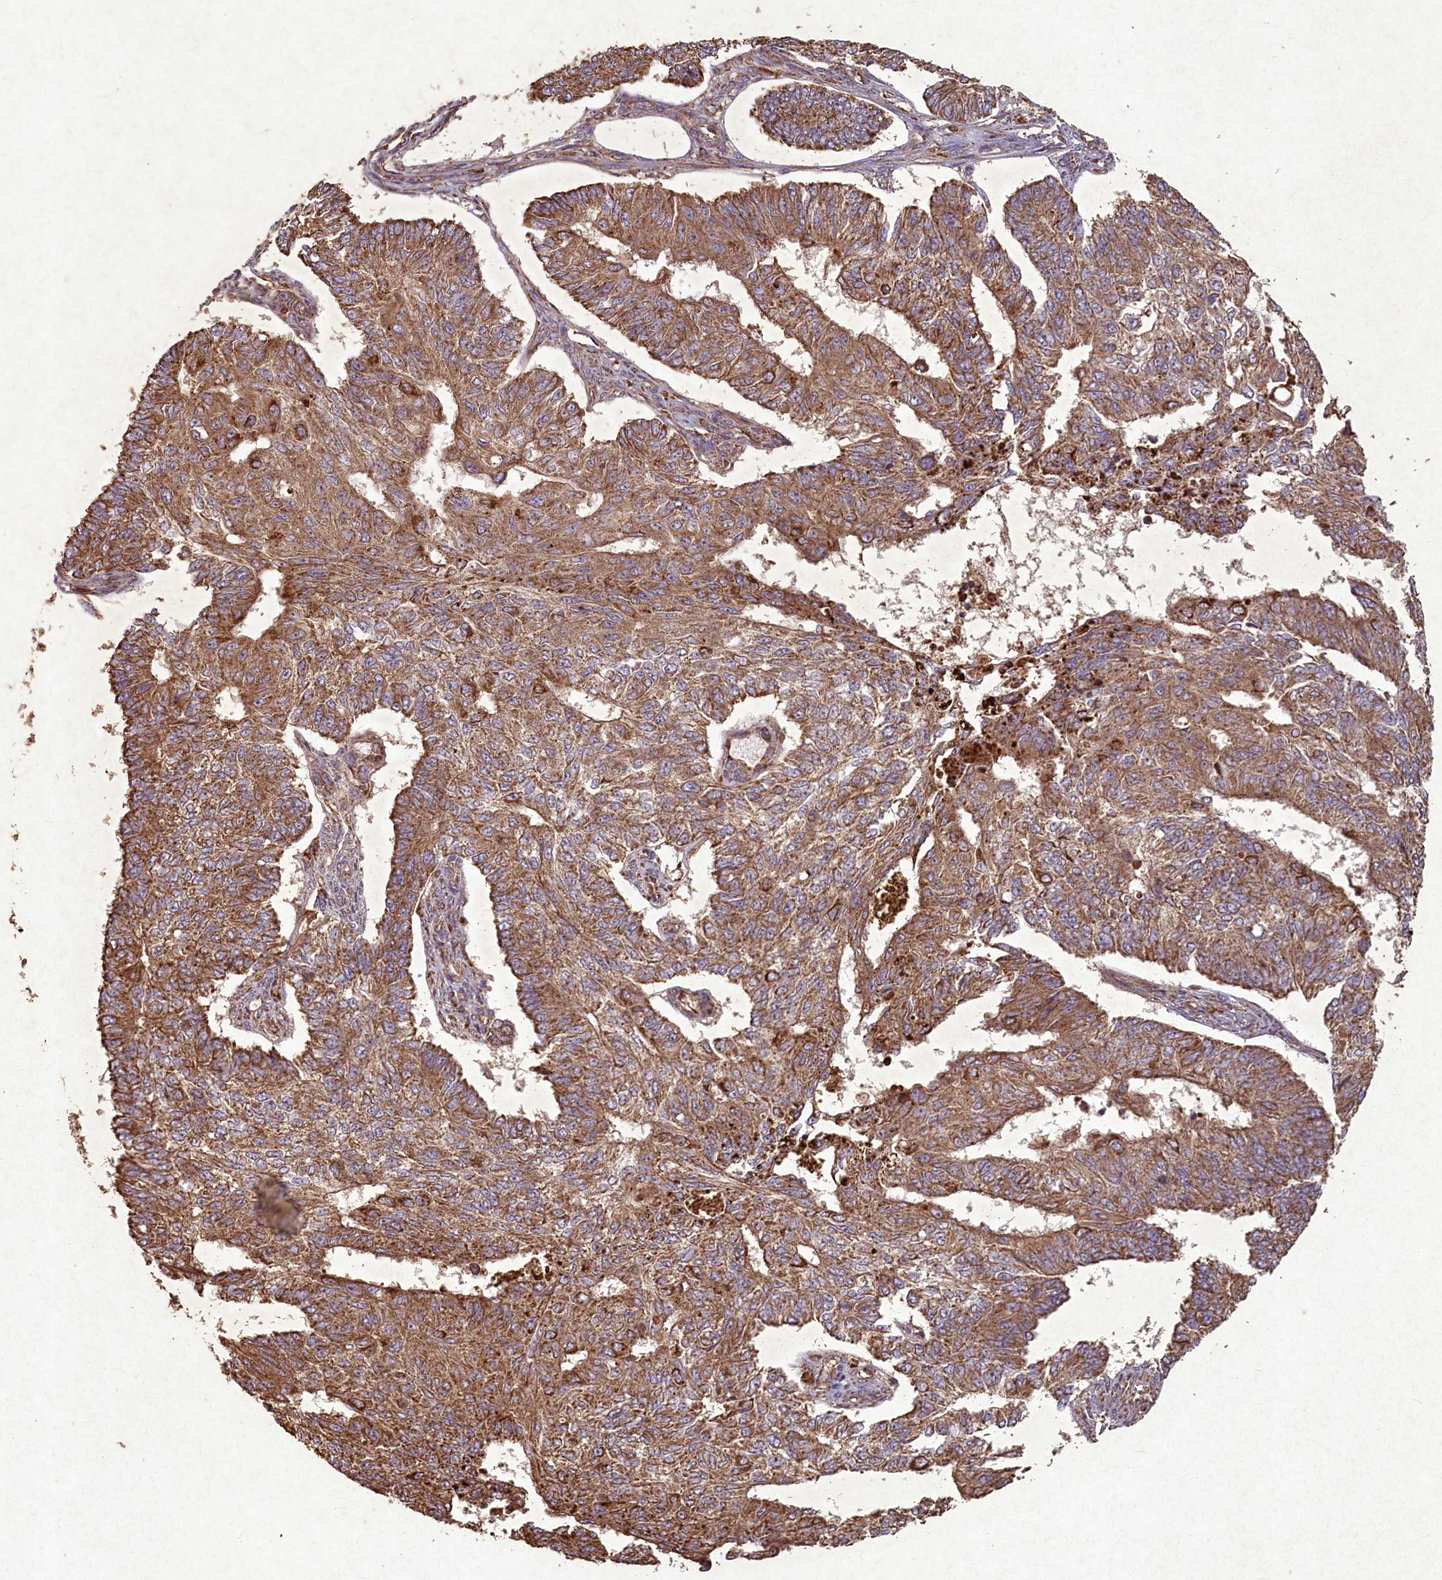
{"staining": {"intensity": "moderate", "quantity": ">75%", "location": "cytoplasmic/membranous"}, "tissue": "endometrial cancer", "cell_type": "Tumor cells", "image_type": "cancer", "snomed": [{"axis": "morphology", "description": "Adenocarcinoma, NOS"}, {"axis": "topography", "description": "Endometrium"}], "caption": "Adenocarcinoma (endometrial) stained for a protein (brown) shows moderate cytoplasmic/membranous positive staining in about >75% of tumor cells.", "gene": "CIAO2B", "patient": {"sex": "female", "age": 32}}